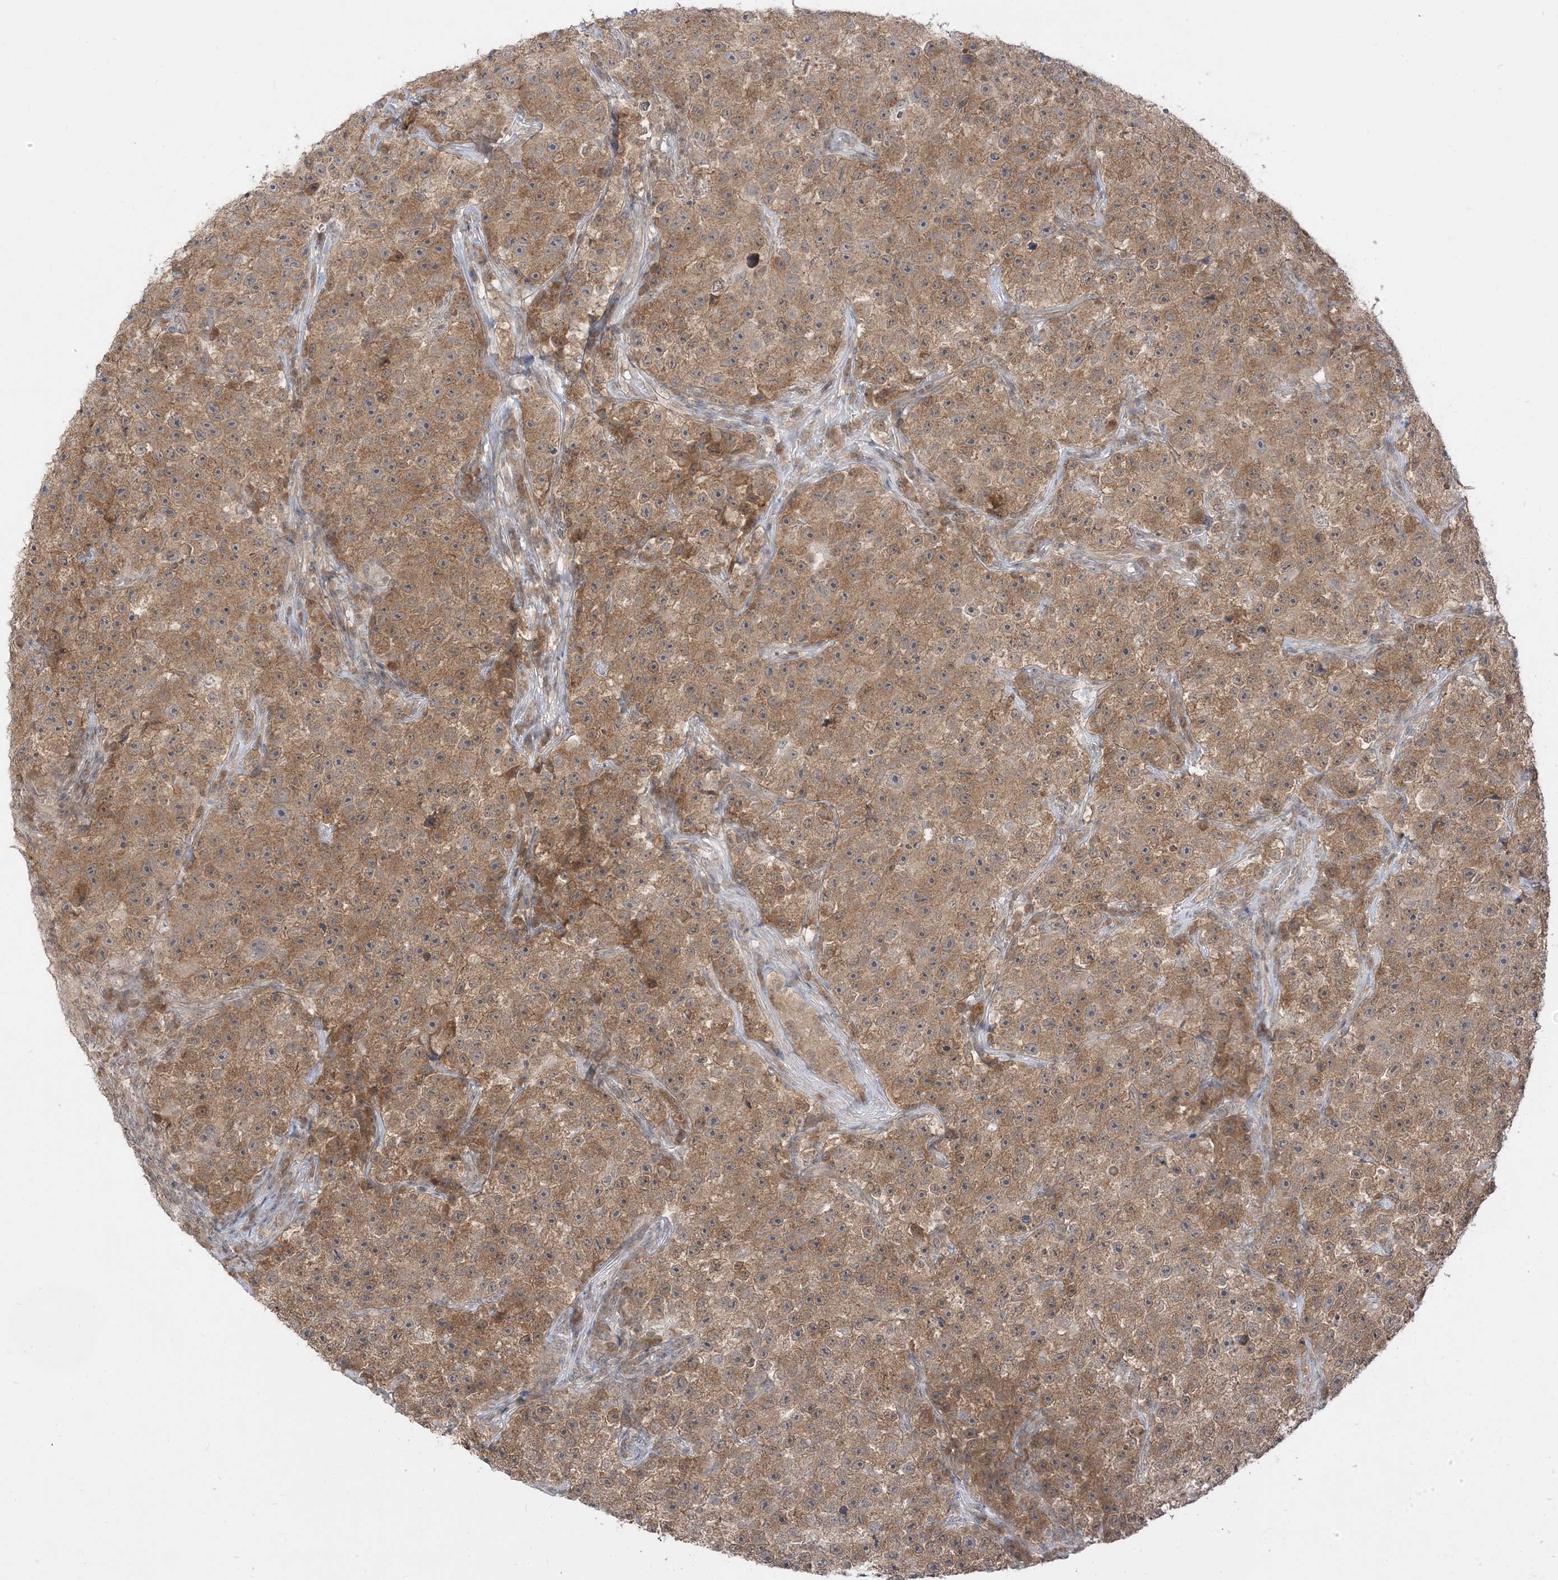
{"staining": {"intensity": "moderate", "quantity": ">75%", "location": "cytoplasmic/membranous"}, "tissue": "testis cancer", "cell_type": "Tumor cells", "image_type": "cancer", "snomed": [{"axis": "morphology", "description": "Seminoma, NOS"}, {"axis": "topography", "description": "Testis"}], "caption": "Immunohistochemistry (DAB) staining of human seminoma (testis) reveals moderate cytoplasmic/membranous protein expression in about >75% of tumor cells. Nuclei are stained in blue.", "gene": "TBCC", "patient": {"sex": "male", "age": 22}}